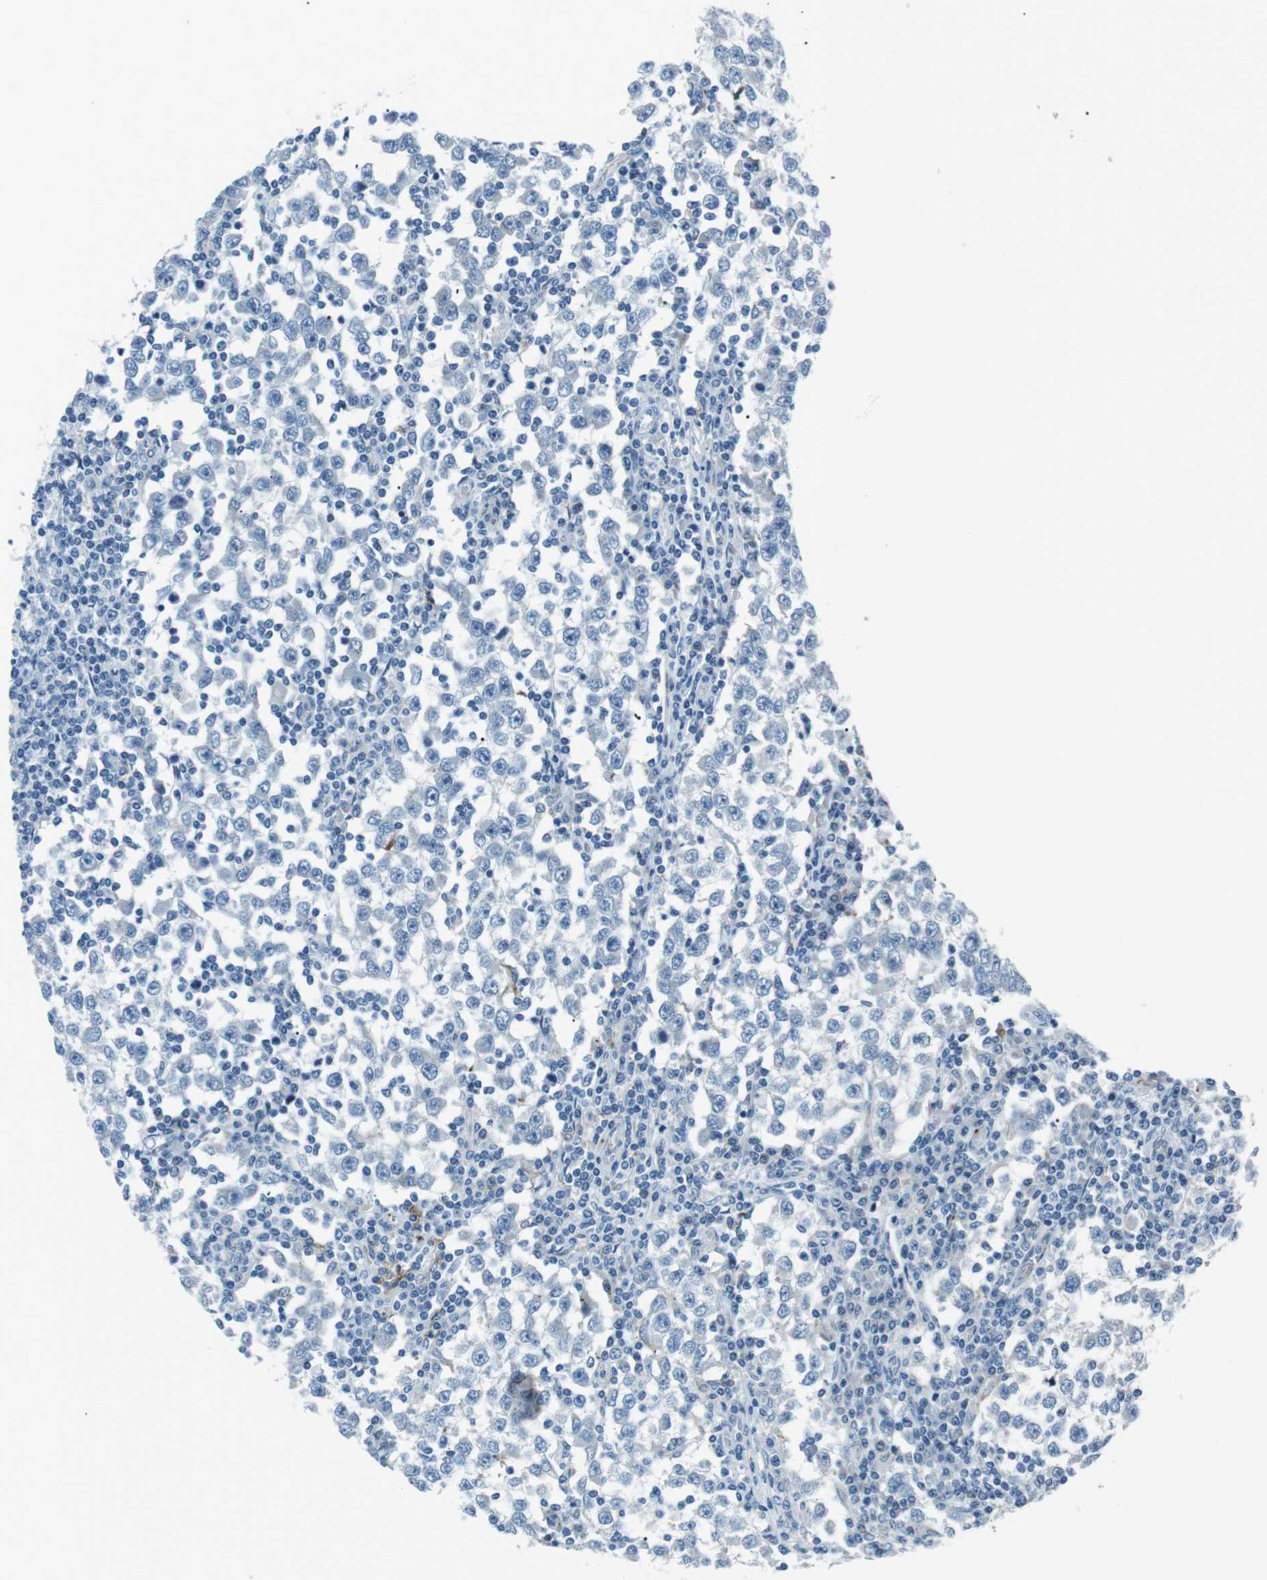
{"staining": {"intensity": "negative", "quantity": "none", "location": "none"}, "tissue": "testis cancer", "cell_type": "Tumor cells", "image_type": "cancer", "snomed": [{"axis": "morphology", "description": "Seminoma, NOS"}, {"axis": "topography", "description": "Testis"}], "caption": "Tumor cells show no significant expression in testis seminoma.", "gene": "CSF2RA", "patient": {"sex": "male", "age": 65}}